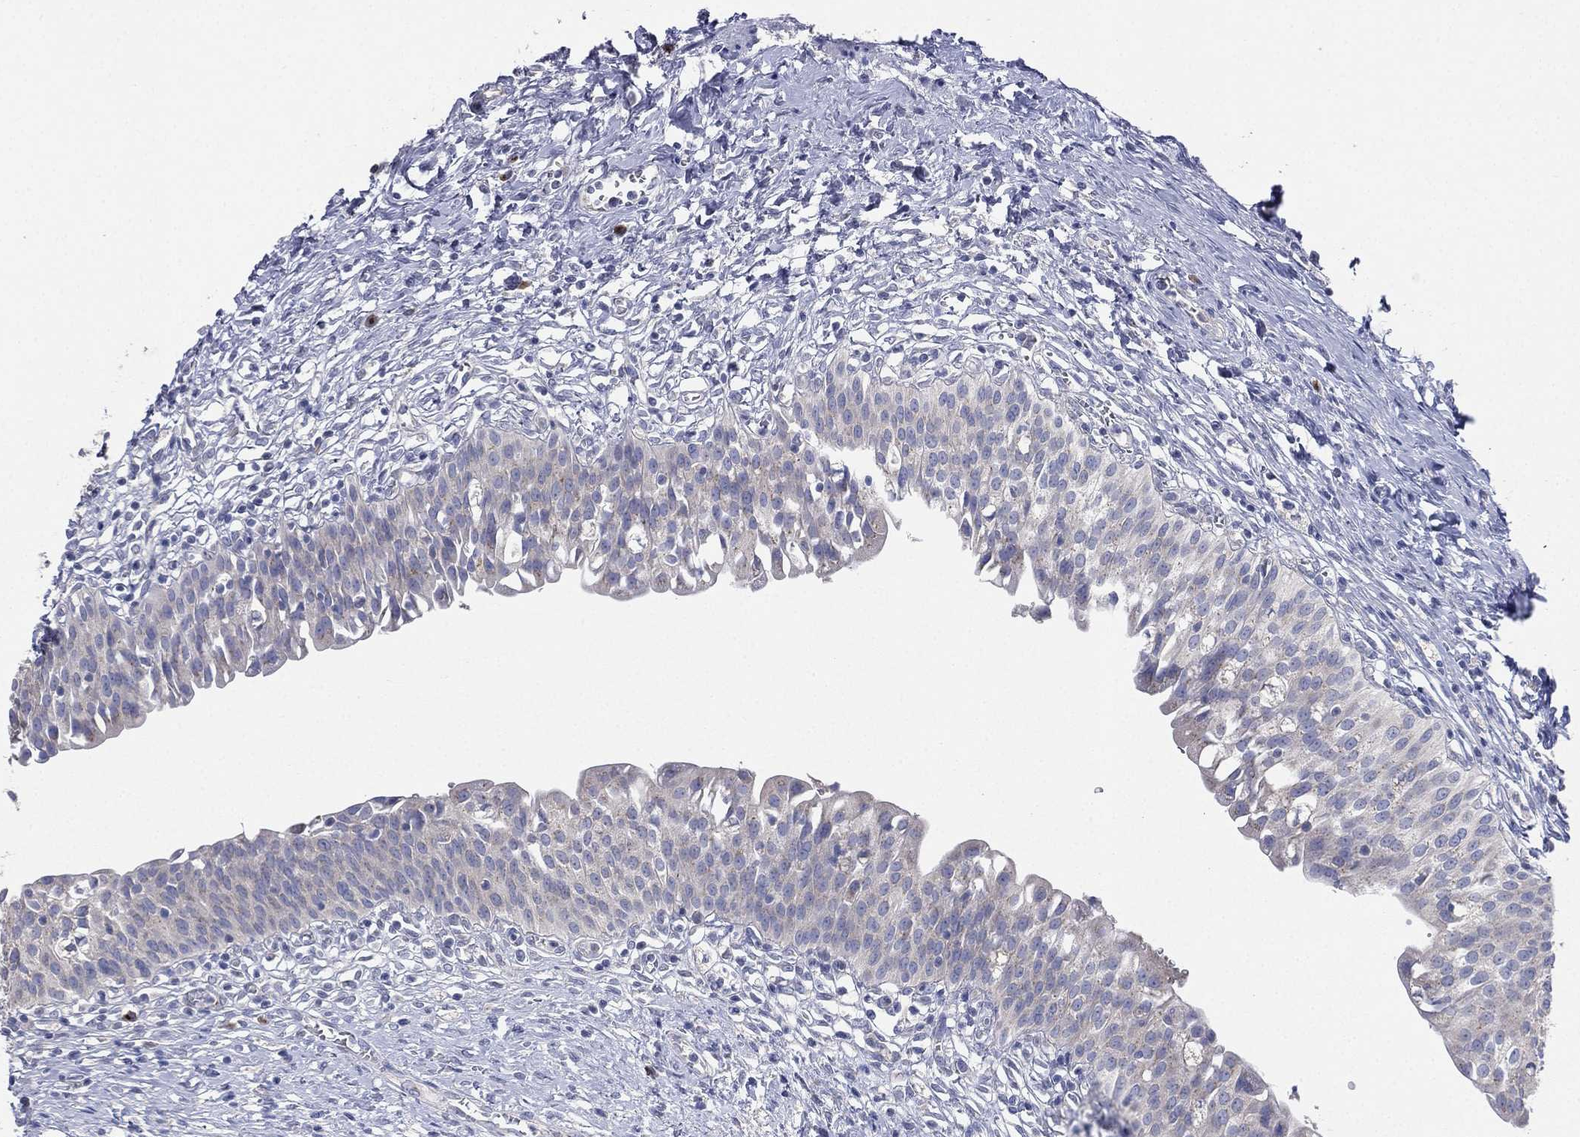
{"staining": {"intensity": "negative", "quantity": "none", "location": "none"}, "tissue": "urinary bladder", "cell_type": "Urothelial cells", "image_type": "normal", "snomed": [{"axis": "morphology", "description": "Normal tissue, NOS"}, {"axis": "topography", "description": "Urinary bladder"}], "caption": "Immunohistochemistry (IHC) histopathology image of benign urinary bladder stained for a protein (brown), which shows no expression in urothelial cells. The staining was performed using DAB to visualize the protein expression in brown, while the nuclei were stained in blue with hematoxylin (Magnification: 20x).", "gene": "ATP8A2", "patient": {"sex": "male", "age": 76}}